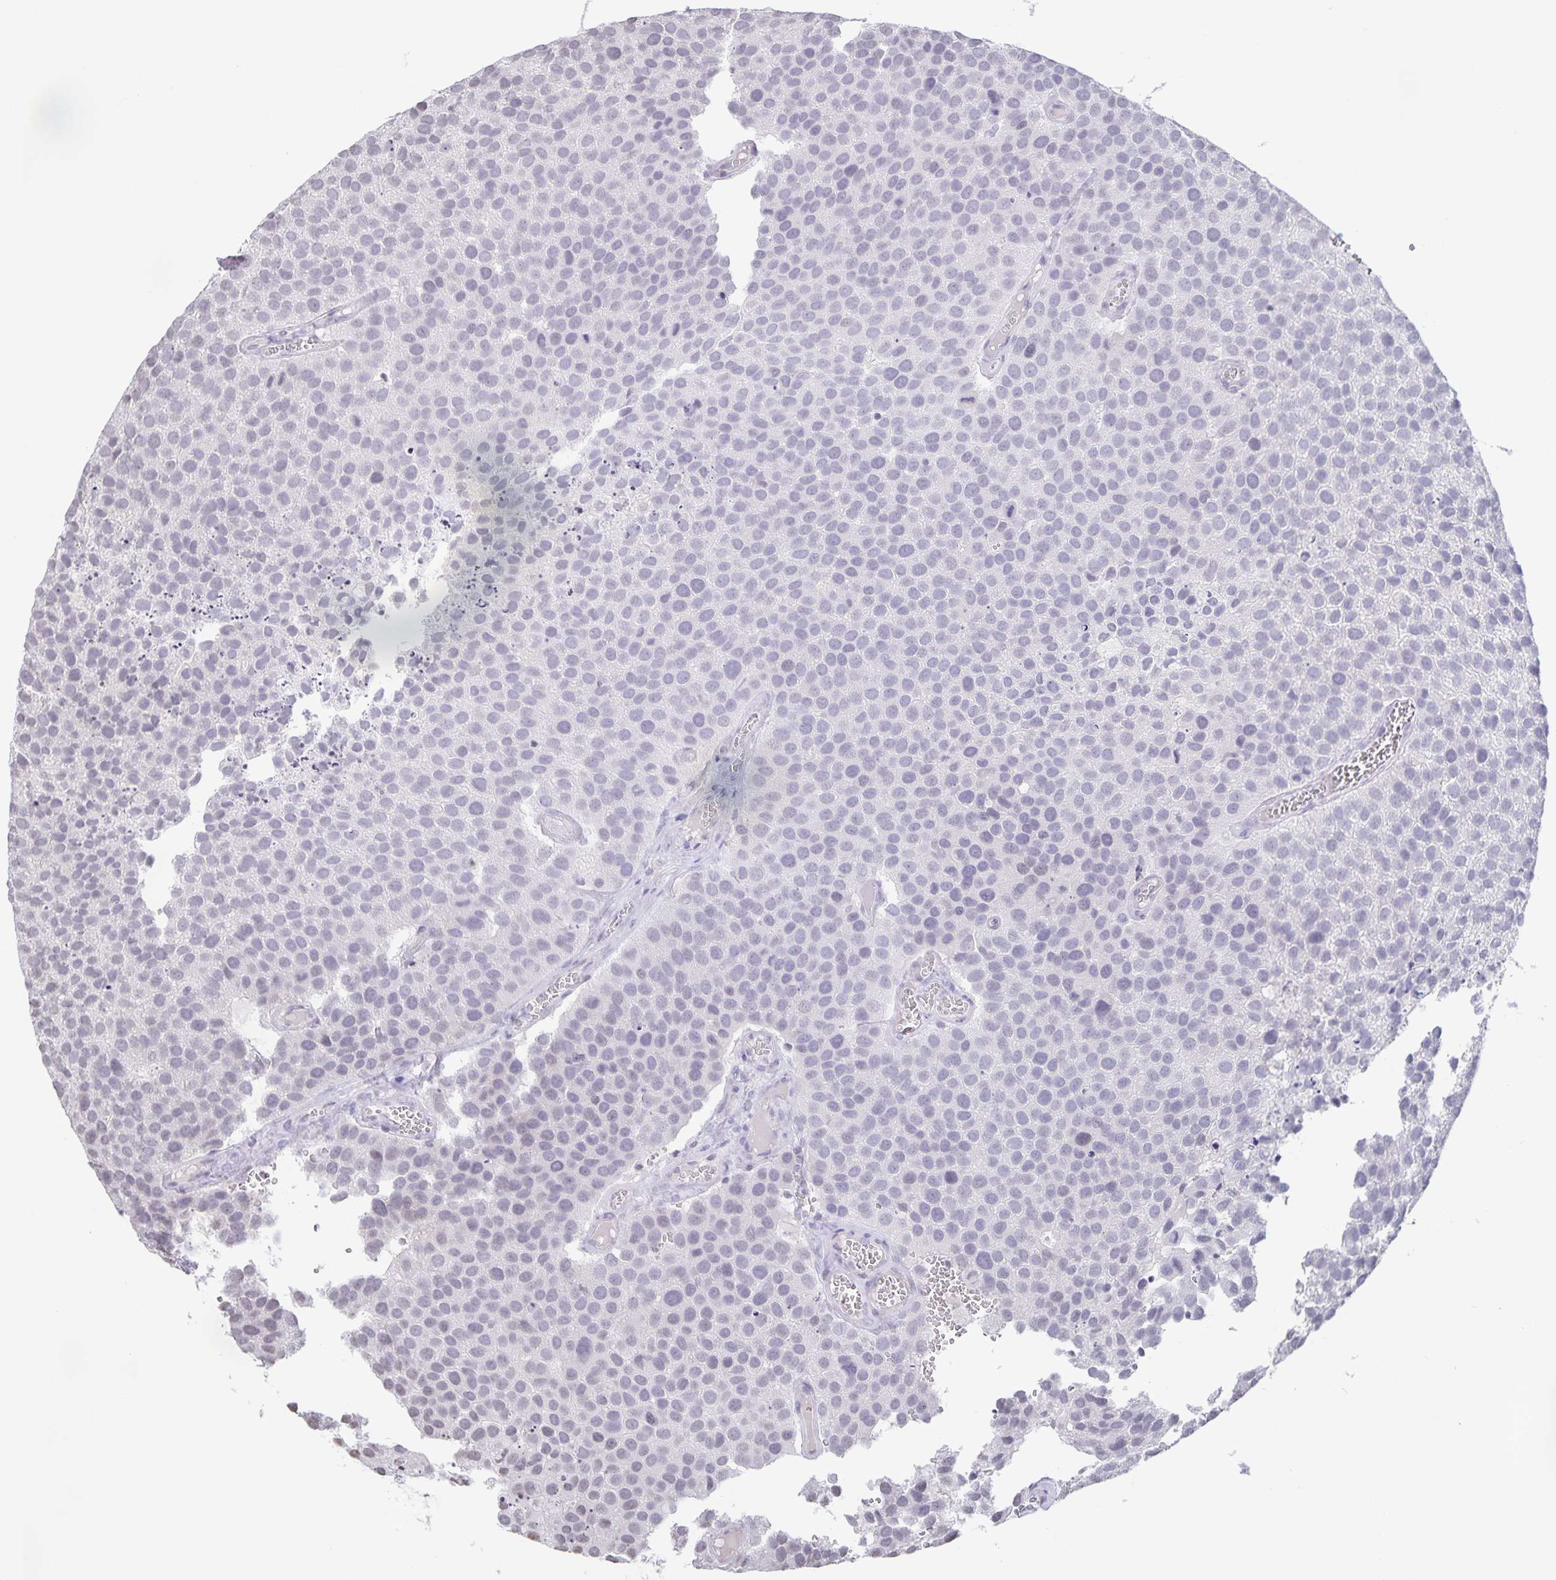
{"staining": {"intensity": "negative", "quantity": "none", "location": "none"}, "tissue": "urothelial cancer", "cell_type": "Tumor cells", "image_type": "cancer", "snomed": [{"axis": "morphology", "description": "Urothelial carcinoma, Low grade"}, {"axis": "topography", "description": "Urinary bladder"}], "caption": "A high-resolution histopathology image shows immunohistochemistry (IHC) staining of urothelial cancer, which shows no significant staining in tumor cells.", "gene": "AQP4", "patient": {"sex": "female", "age": 69}}